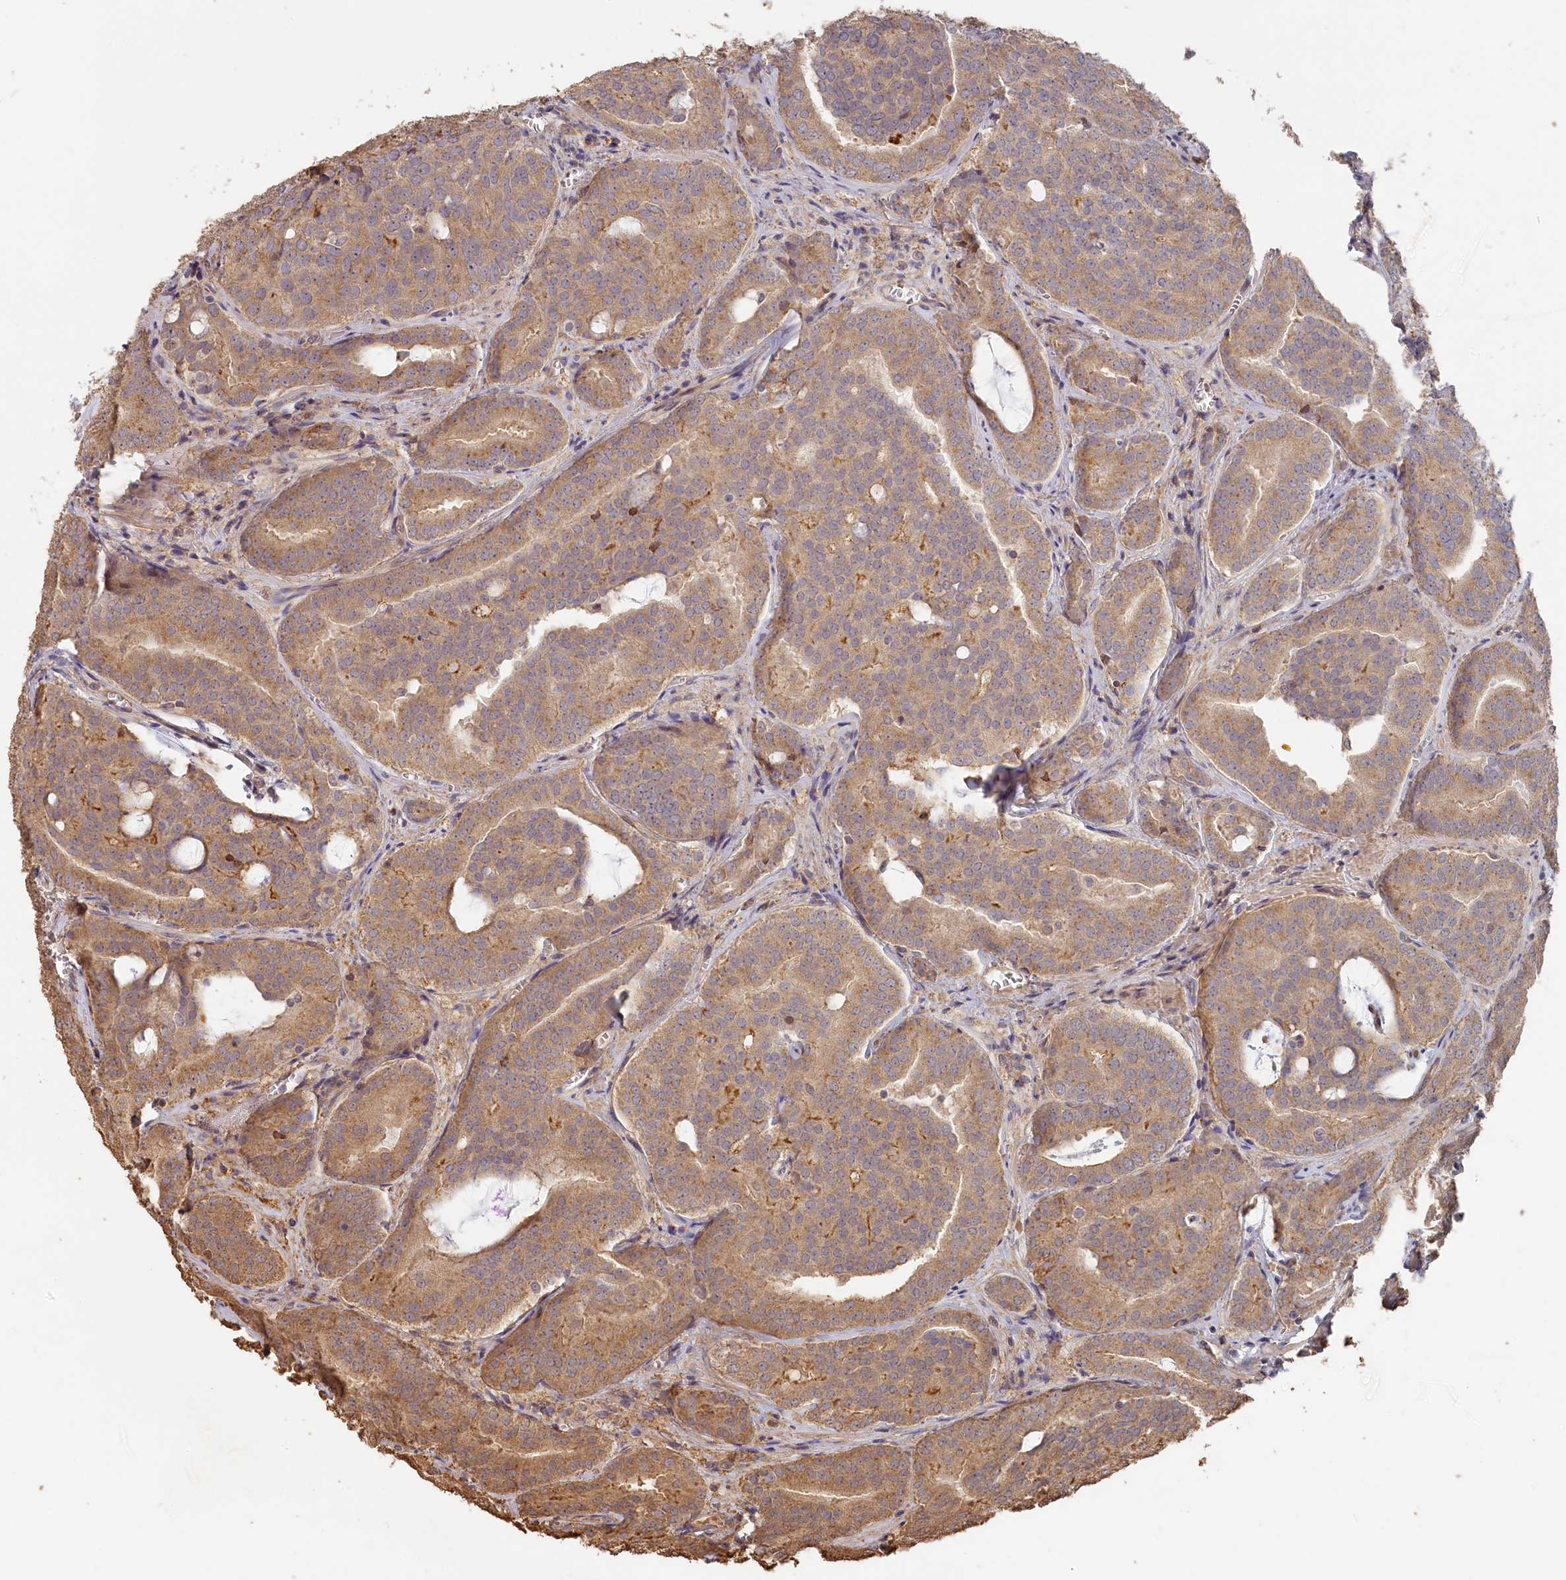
{"staining": {"intensity": "moderate", "quantity": ">75%", "location": "cytoplasmic/membranous"}, "tissue": "prostate cancer", "cell_type": "Tumor cells", "image_type": "cancer", "snomed": [{"axis": "morphology", "description": "Adenocarcinoma, High grade"}, {"axis": "topography", "description": "Prostate"}], "caption": "An immunohistochemistry photomicrograph of tumor tissue is shown. Protein staining in brown shows moderate cytoplasmic/membranous positivity in prostate cancer within tumor cells. The staining is performed using DAB brown chromogen to label protein expression. The nuclei are counter-stained blue using hematoxylin.", "gene": "STX16", "patient": {"sex": "male", "age": 55}}